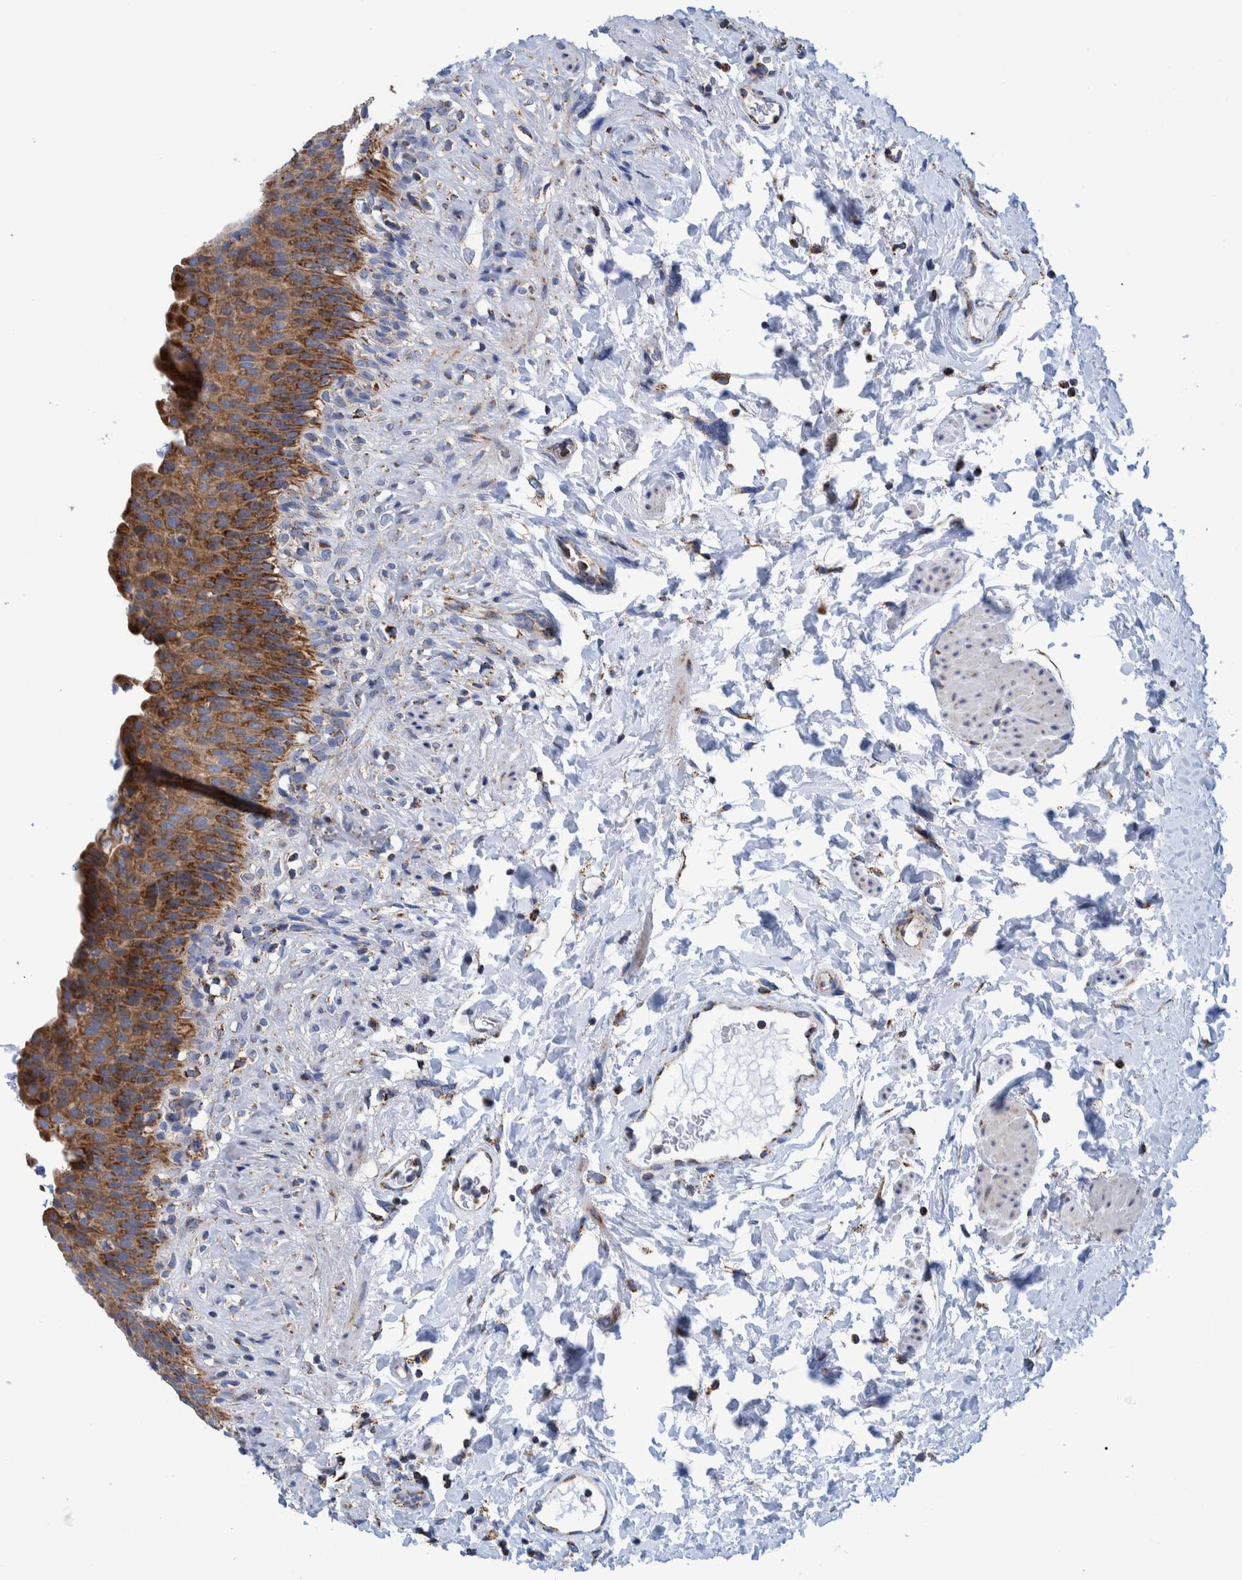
{"staining": {"intensity": "strong", "quantity": ">75%", "location": "cytoplasmic/membranous"}, "tissue": "urinary bladder", "cell_type": "Urothelial cells", "image_type": "normal", "snomed": [{"axis": "morphology", "description": "Normal tissue, NOS"}, {"axis": "topography", "description": "Urinary bladder"}], "caption": "Urothelial cells show high levels of strong cytoplasmic/membranous expression in about >75% of cells in normal human urinary bladder.", "gene": "BZW2", "patient": {"sex": "female", "age": 79}}